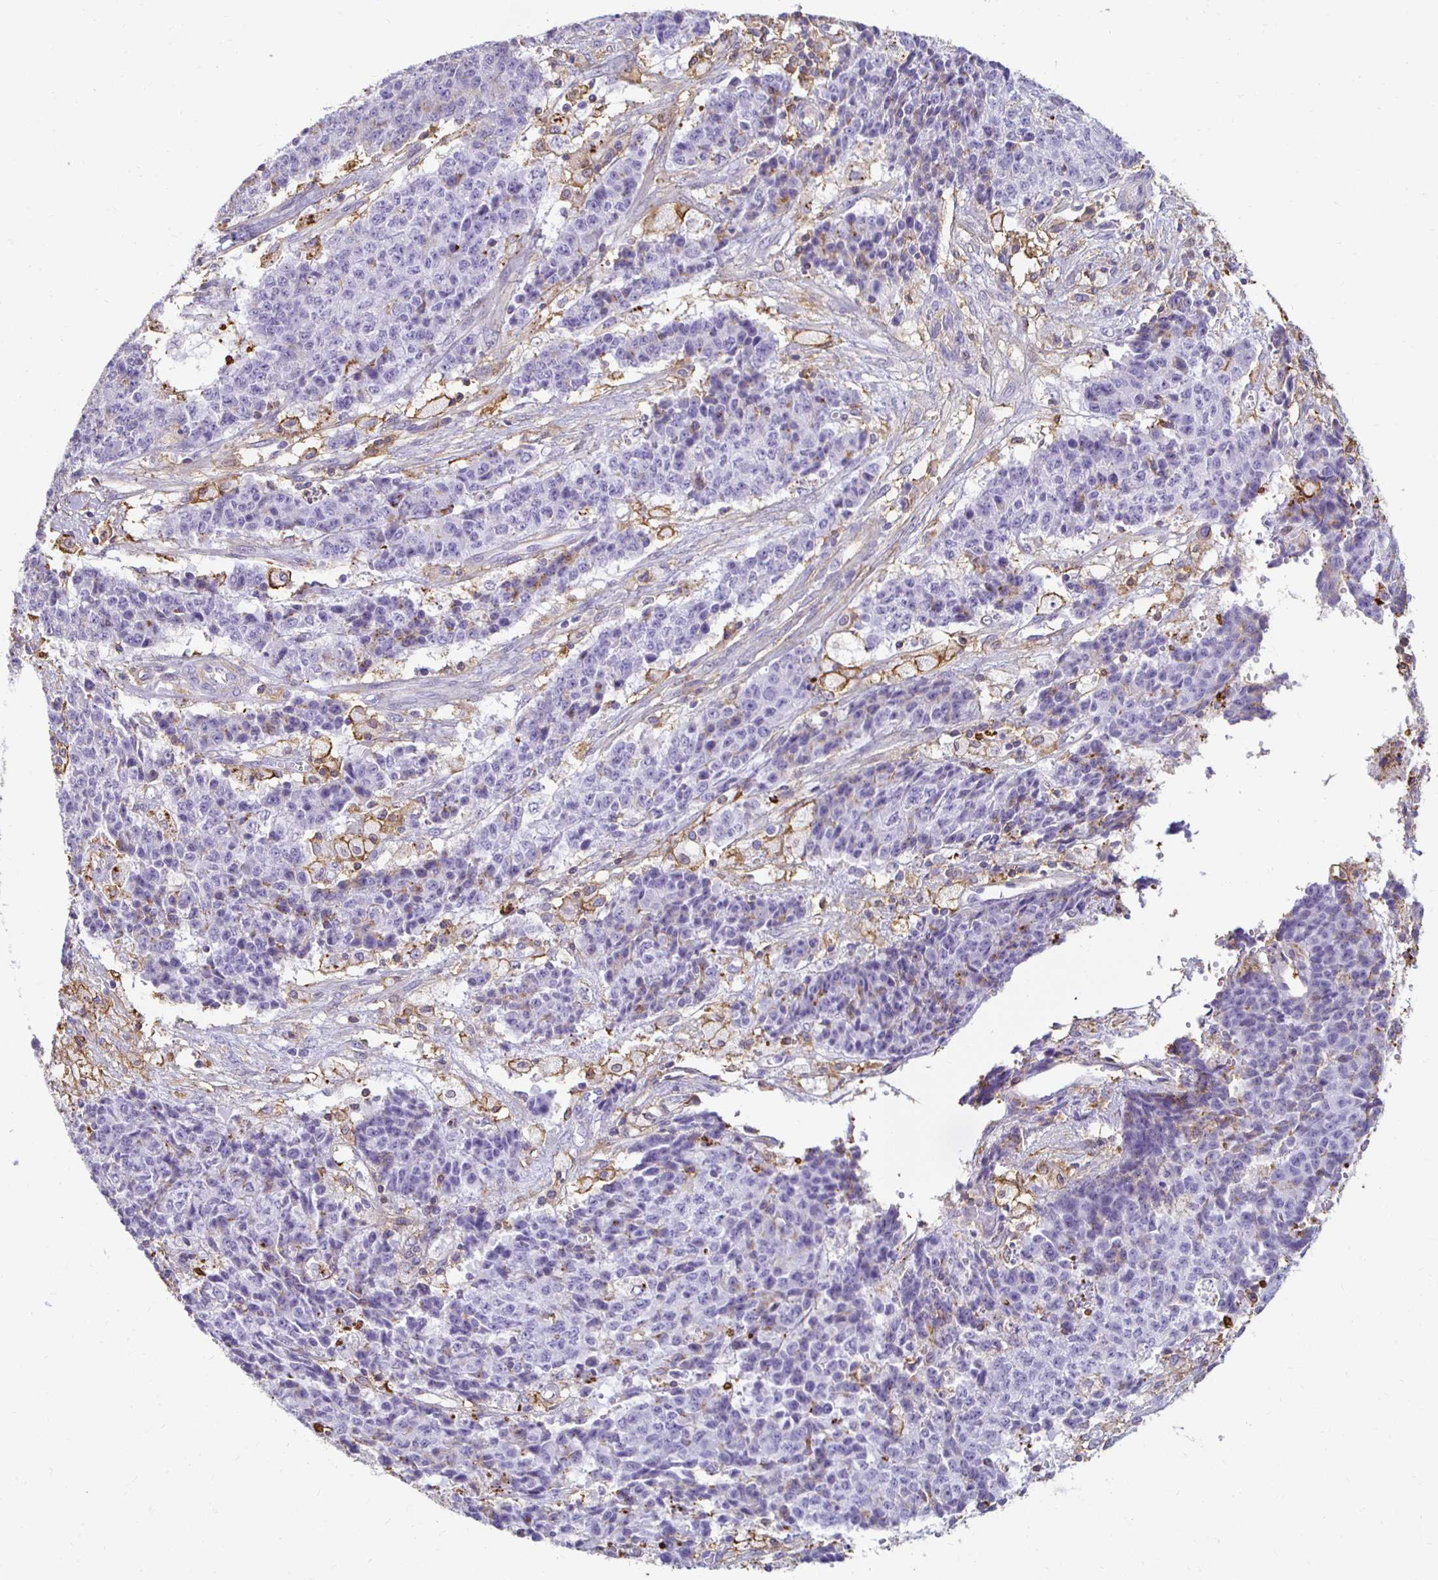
{"staining": {"intensity": "negative", "quantity": "none", "location": "none"}, "tissue": "ovarian cancer", "cell_type": "Tumor cells", "image_type": "cancer", "snomed": [{"axis": "morphology", "description": "Carcinoma, endometroid"}, {"axis": "topography", "description": "Ovary"}], "caption": "Tumor cells are negative for brown protein staining in ovarian cancer (endometroid carcinoma).", "gene": "TAS1R3", "patient": {"sex": "female", "age": 42}}